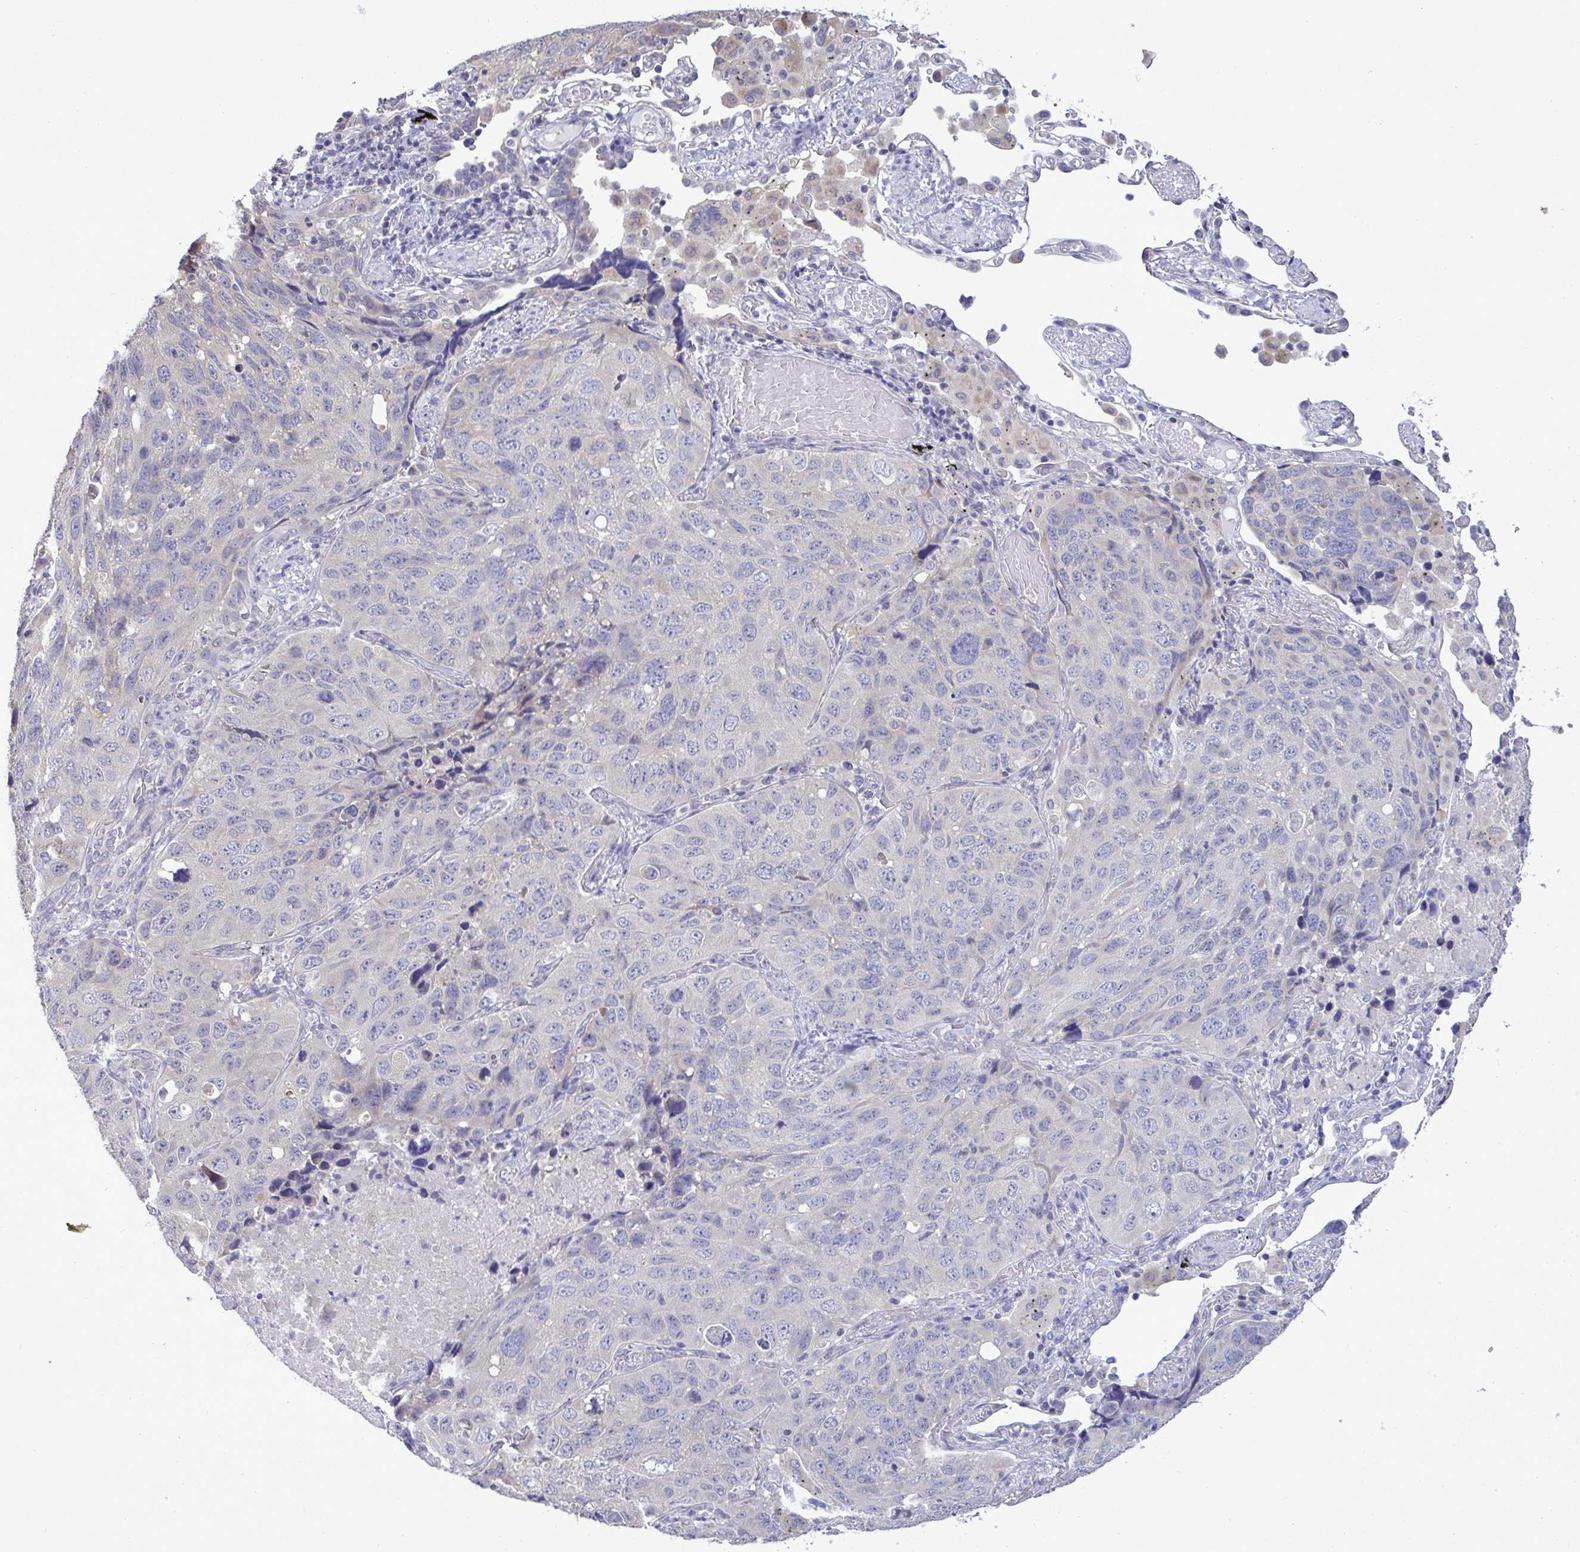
{"staining": {"intensity": "negative", "quantity": "none", "location": "none"}, "tissue": "lung cancer", "cell_type": "Tumor cells", "image_type": "cancer", "snomed": [{"axis": "morphology", "description": "Squamous cell carcinoma, NOS"}, {"axis": "topography", "description": "Lung"}], "caption": "The immunohistochemistry (IHC) image has no significant expression in tumor cells of lung squamous cell carcinoma tissue.", "gene": "TMEM41A", "patient": {"sex": "male", "age": 60}}